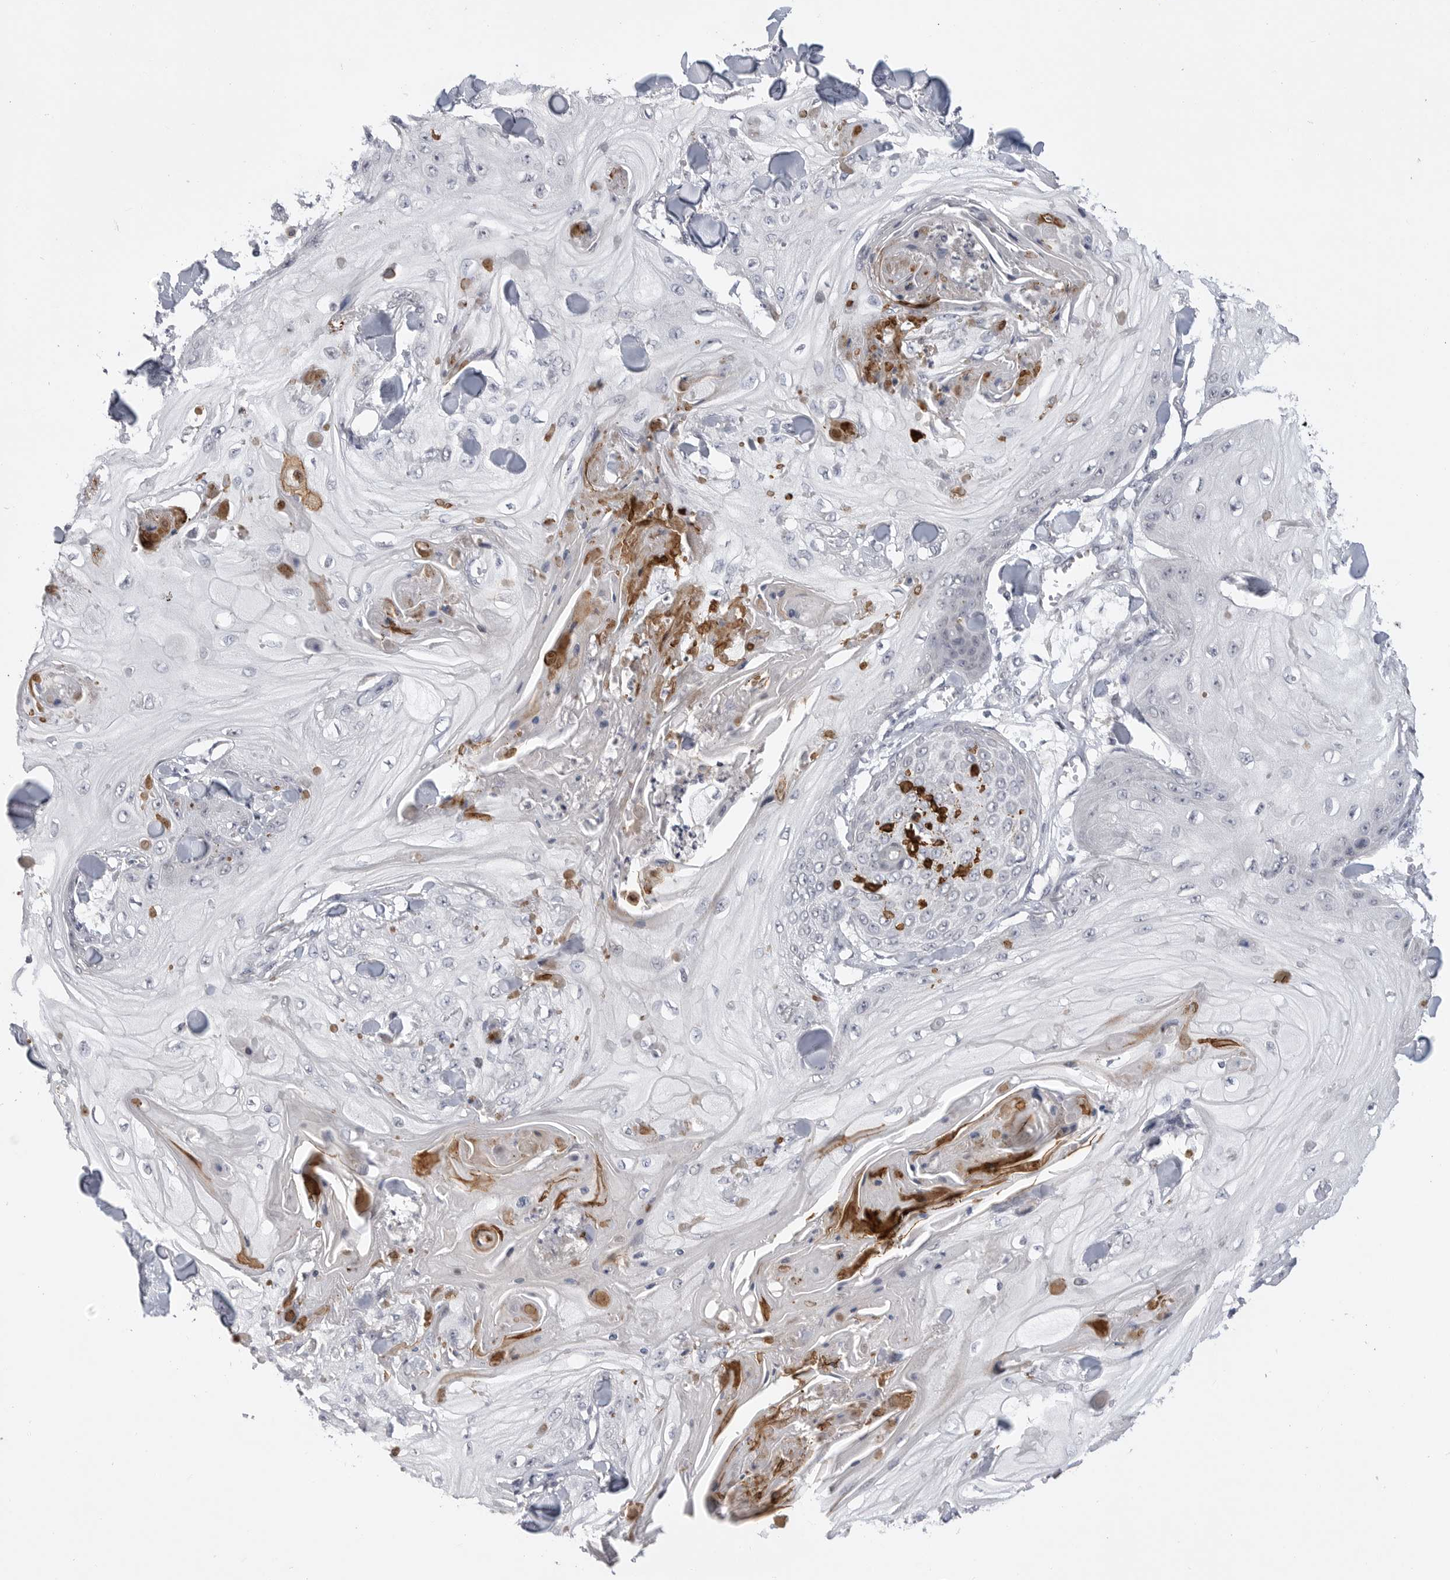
{"staining": {"intensity": "negative", "quantity": "none", "location": "none"}, "tissue": "skin cancer", "cell_type": "Tumor cells", "image_type": "cancer", "snomed": [{"axis": "morphology", "description": "Squamous cell carcinoma, NOS"}, {"axis": "topography", "description": "Skin"}], "caption": "IHC of human skin cancer shows no staining in tumor cells. The staining is performed using DAB brown chromogen with nuclei counter-stained in using hematoxylin.", "gene": "FBXO43", "patient": {"sex": "male", "age": 74}}